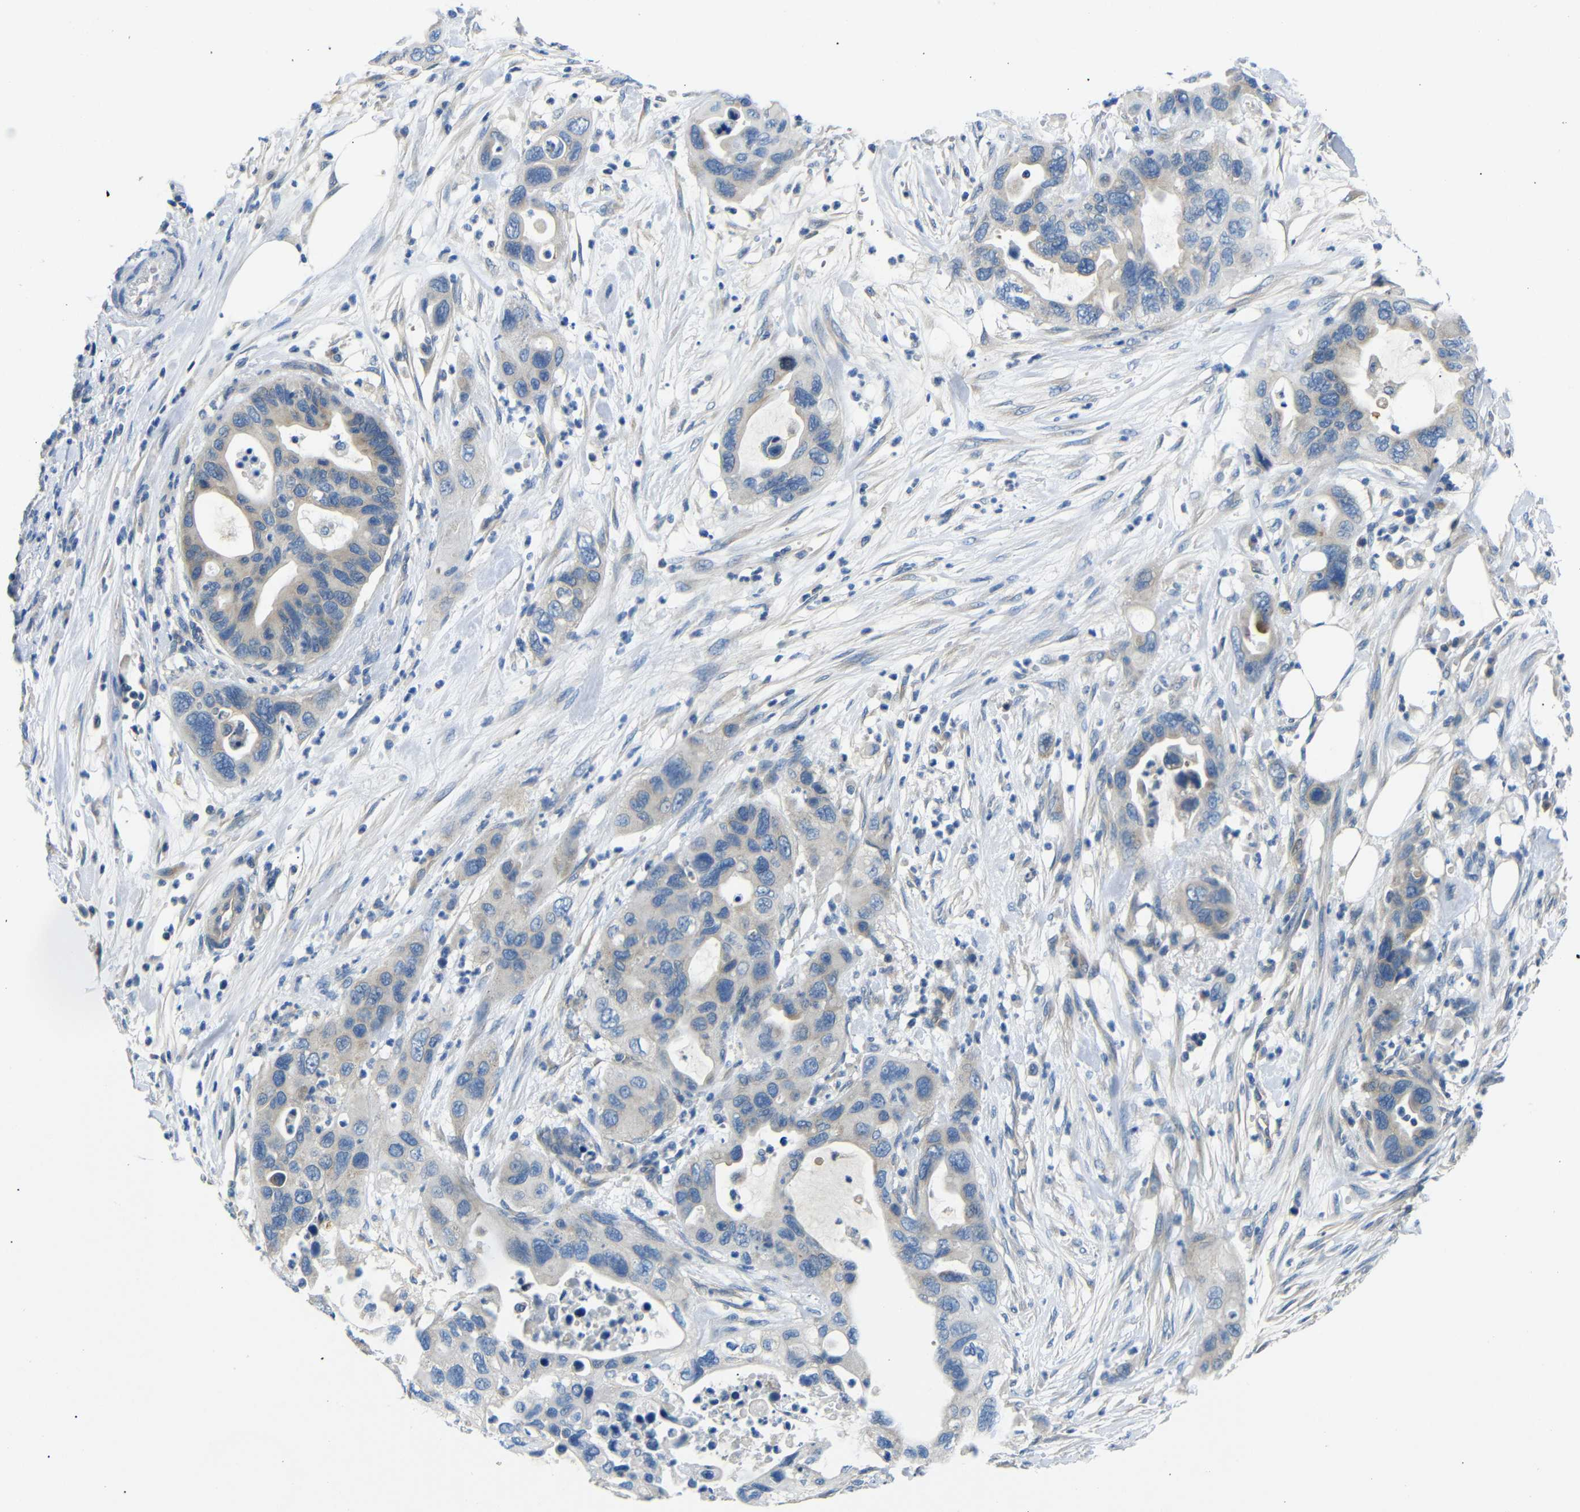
{"staining": {"intensity": "weak", "quantity": ">75%", "location": "cytoplasmic/membranous"}, "tissue": "pancreatic cancer", "cell_type": "Tumor cells", "image_type": "cancer", "snomed": [{"axis": "morphology", "description": "Adenocarcinoma, NOS"}, {"axis": "topography", "description": "Pancreas"}], "caption": "DAB immunohistochemical staining of pancreatic adenocarcinoma exhibits weak cytoplasmic/membranous protein staining in about >75% of tumor cells.", "gene": "DCP1A", "patient": {"sex": "female", "age": 71}}